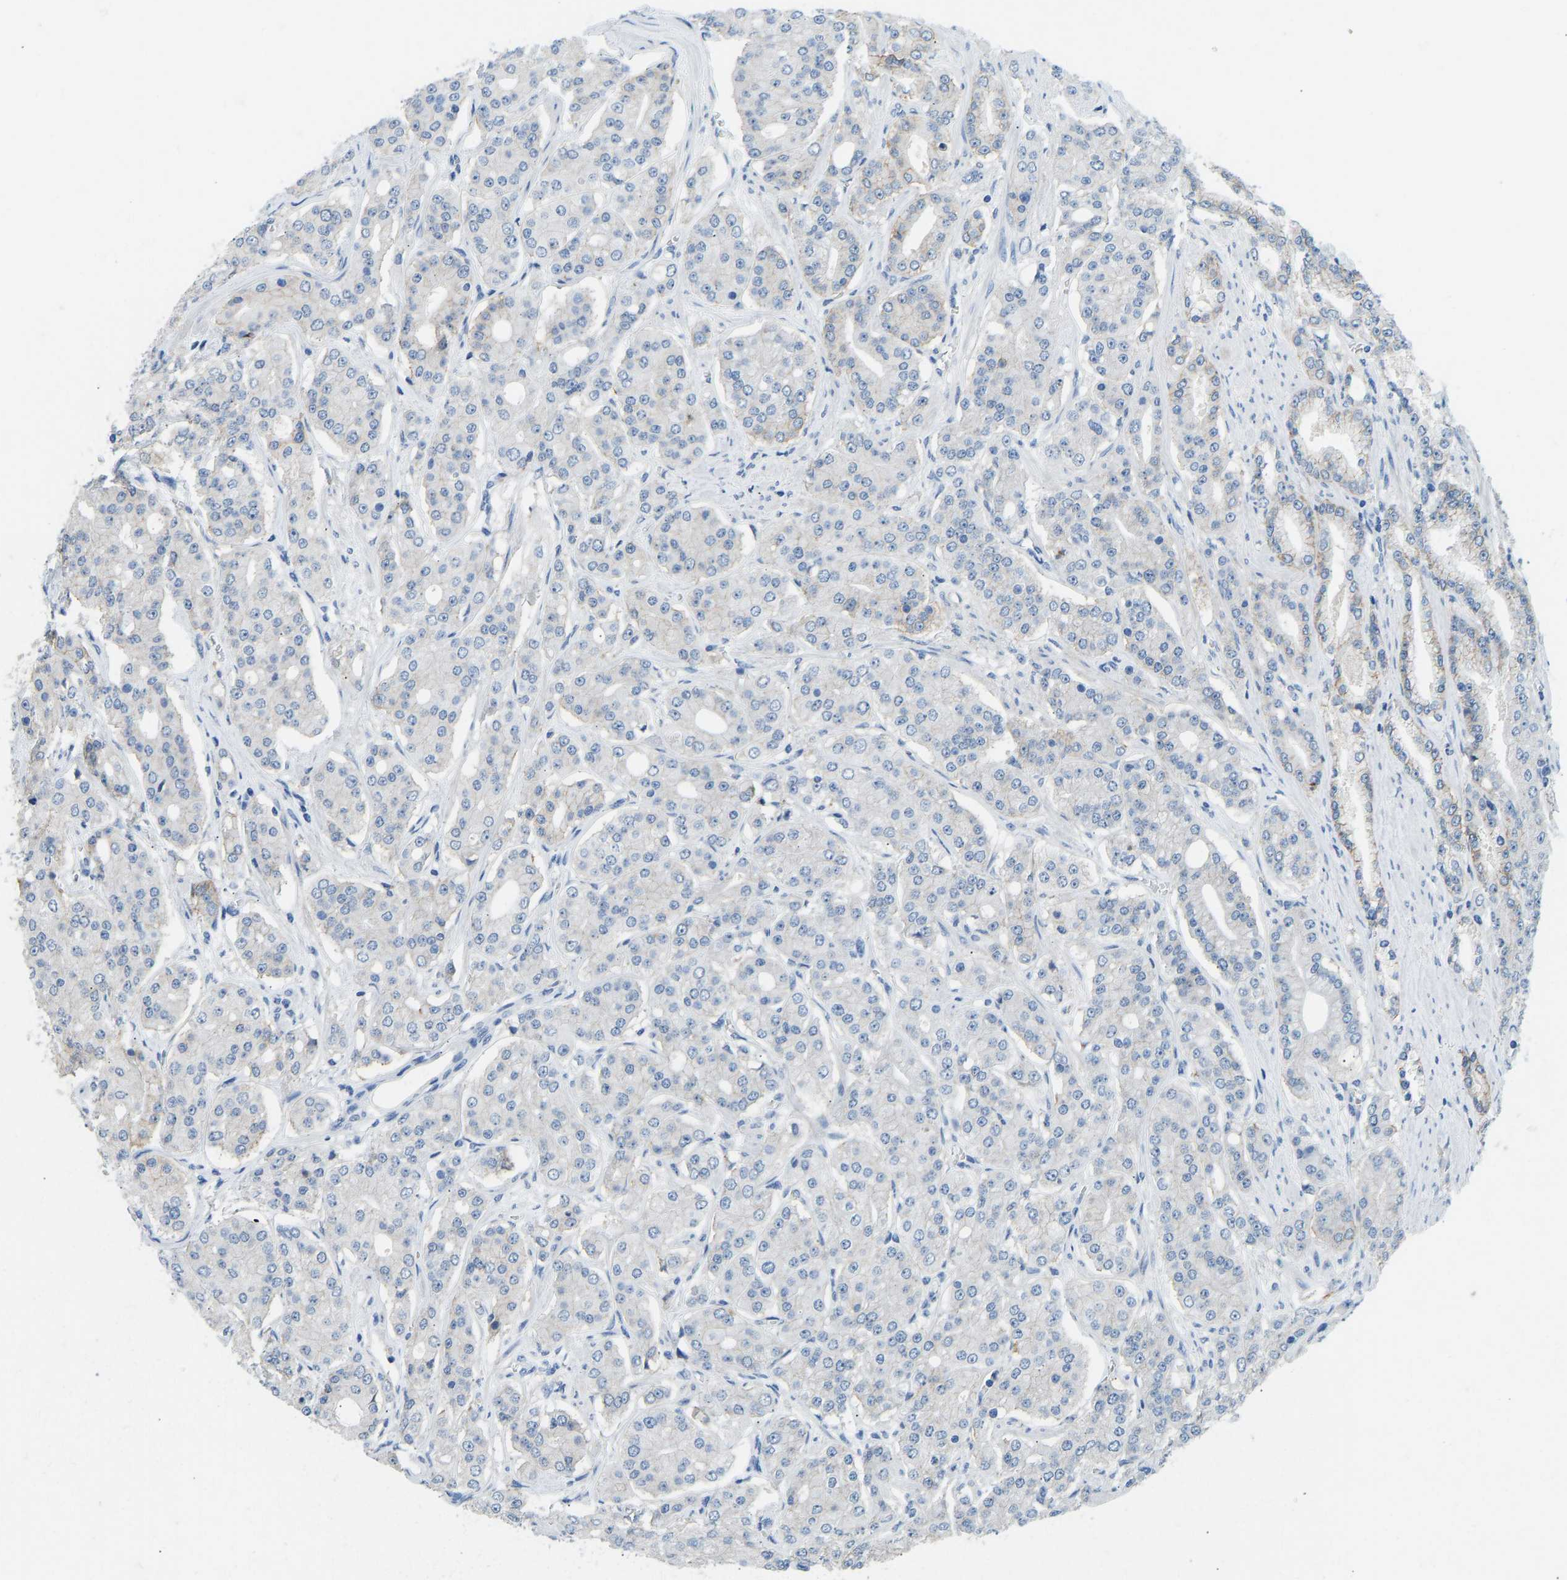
{"staining": {"intensity": "negative", "quantity": "none", "location": "none"}, "tissue": "prostate cancer", "cell_type": "Tumor cells", "image_type": "cancer", "snomed": [{"axis": "morphology", "description": "Adenocarcinoma, High grade"}, {"axis": "topography", "description": "Prostate"}], "caption": "There is no significant staining in tumor cells of prostate high-grade adenocarcinoma. Brightfield microscopy of IHC stained with DAB (brown) and hematoxylin (blue), captured at high magnification.", "gene": "ATP1A1", "patient": {"sex": "male", "age": 71}}